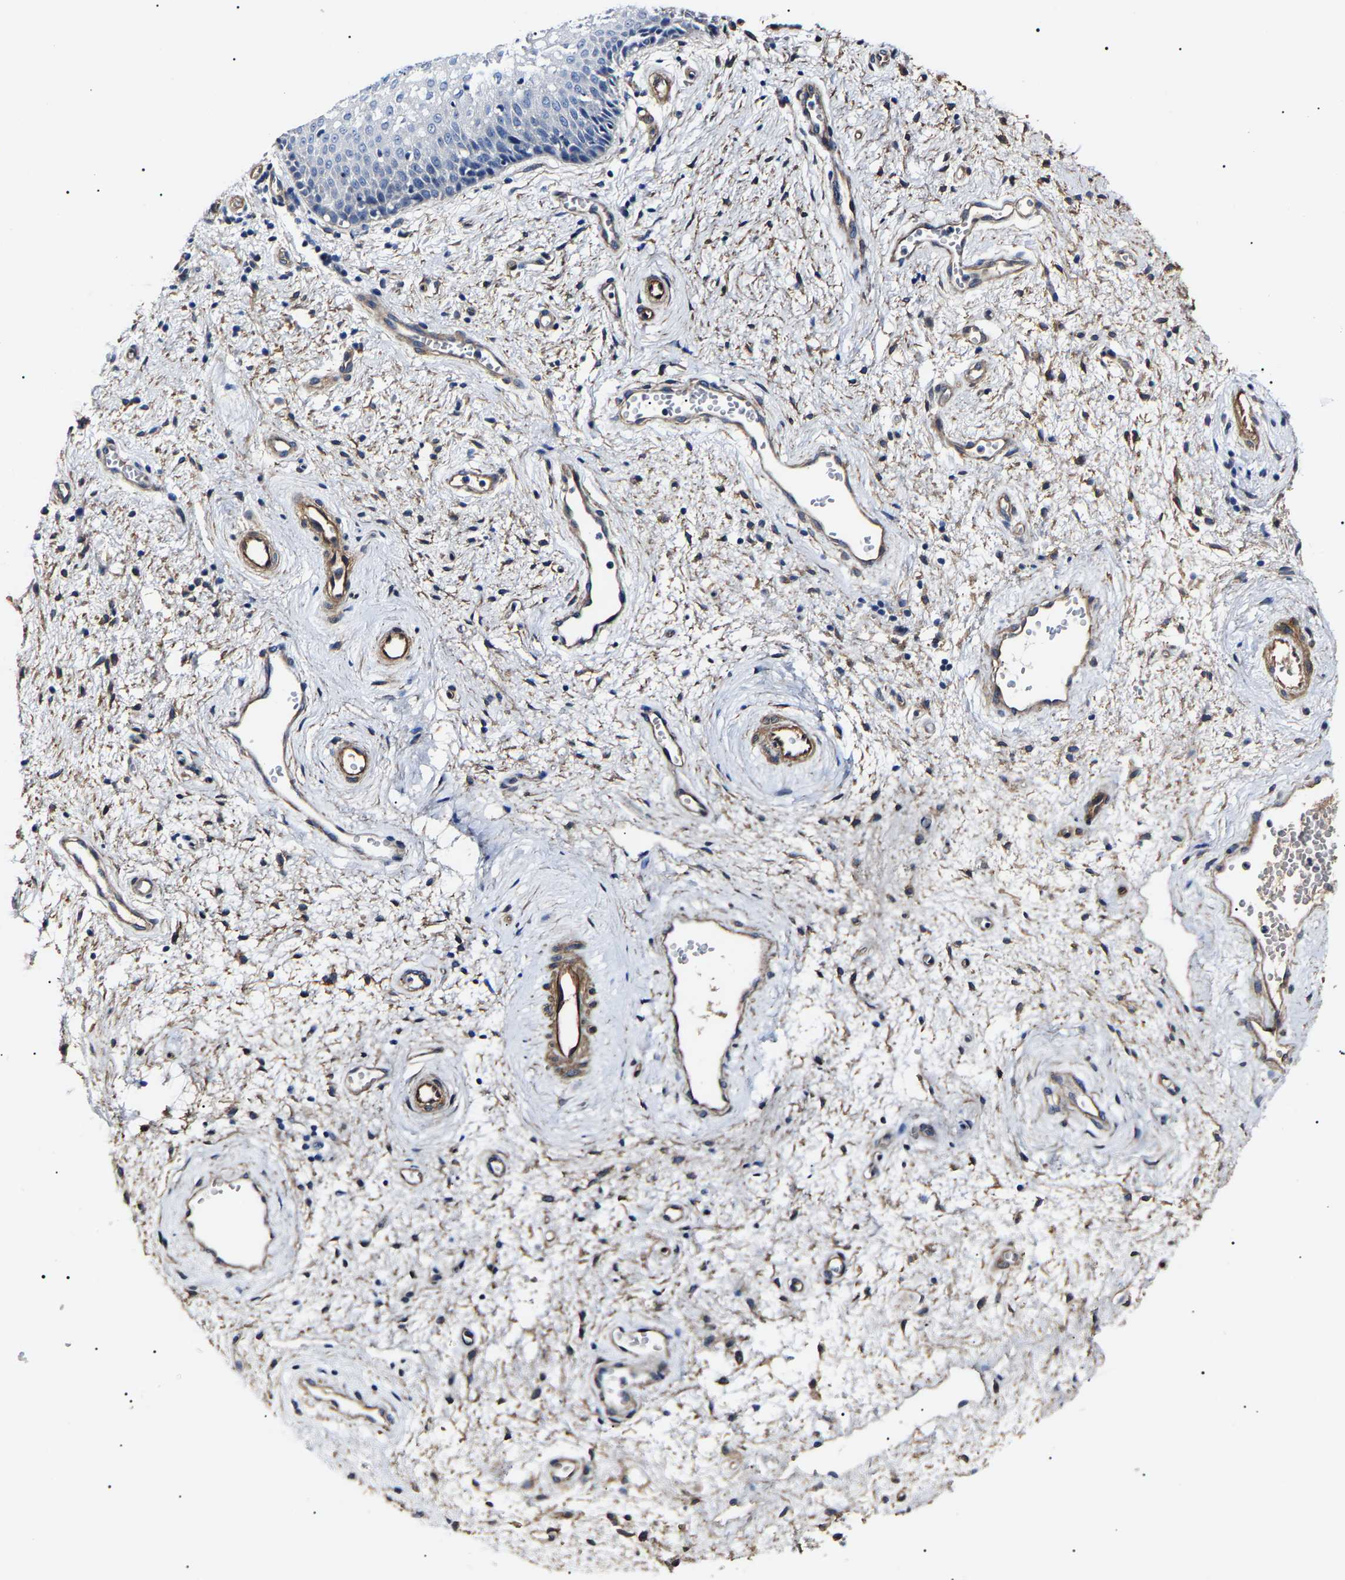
{"staining": {"intensity": "negative", "quantity": "none", "location": "none"}, "tissue": "vagina", "cell_type": "Squamous epithelial cells", "image_type": "normal", "snomed": [{"axis": "morphology", "description": "Normal tissue, NOS"}, {"axis": "topography", "description": "Vagina"}], "caption": "Immunohistochemistry (IHC) of unremarkable human vagina reveals no positivity in squamous epithelial cells. (Immunohistochemistry (IHC), brightfield microscopy, high magnification).", "gene": "KLHL42", "patient": {"sex": "female", "age": 34}}